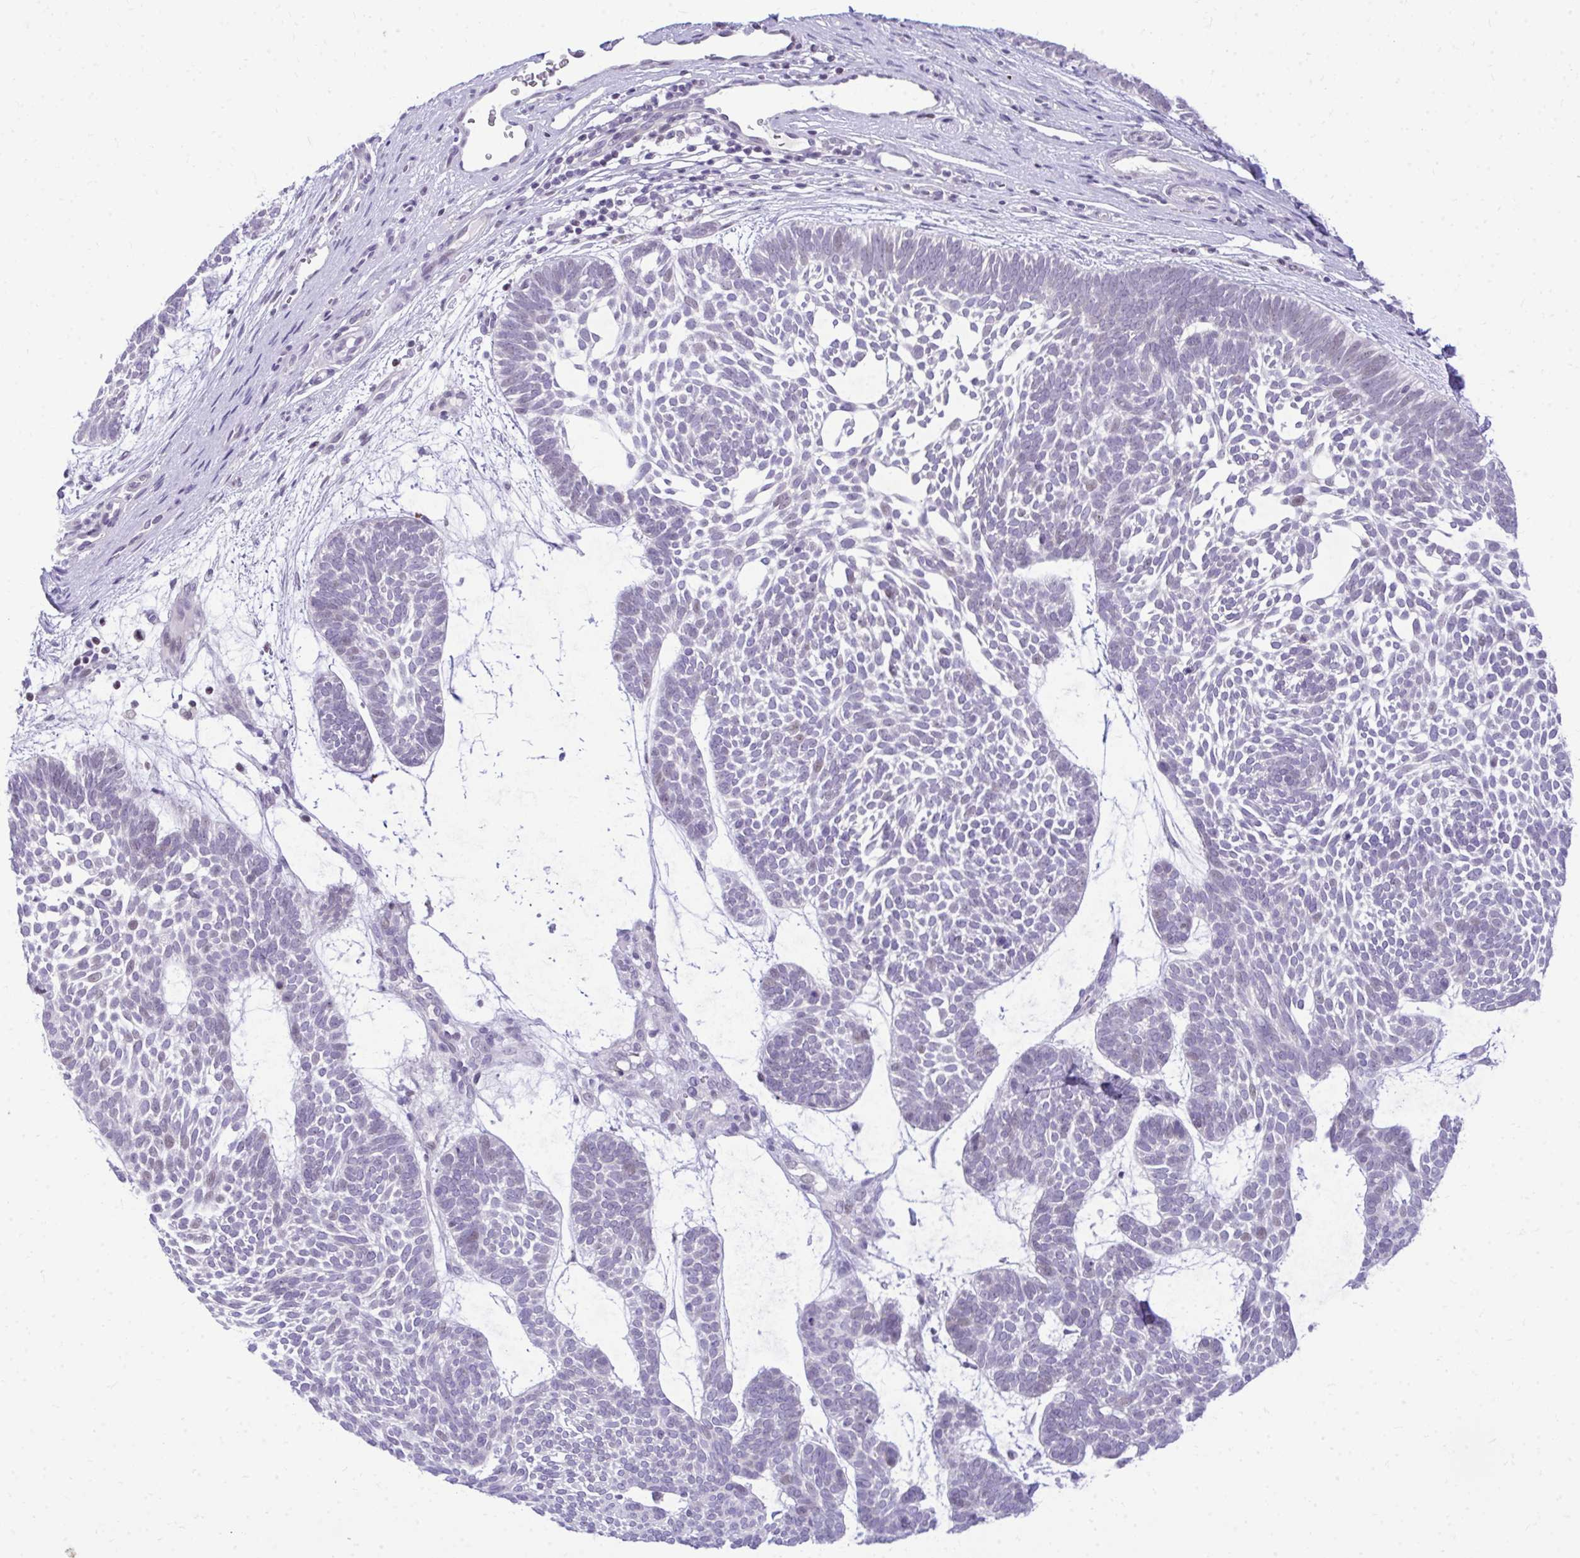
{"staining": {"intensity": "negative", "quantity": "none", "location": "none"}, "tissue": "skin cancer", "cell_type": "Tumor cells", "image_type": "cancer", "snomed": [{"axis": "morphology", "description": "Basal cell carcinoma"}, {"axis": "topography", "description": "Skin"}, {"axis": "topography", "description": "Skin of face"}], "caption": "Skin cancer (basal cell carcinoma) stained for a protein using immunohistochemistry displays no positivity tumor cells.", "gene": "EID3", "patient": {"sex": "male", "age": 83}}